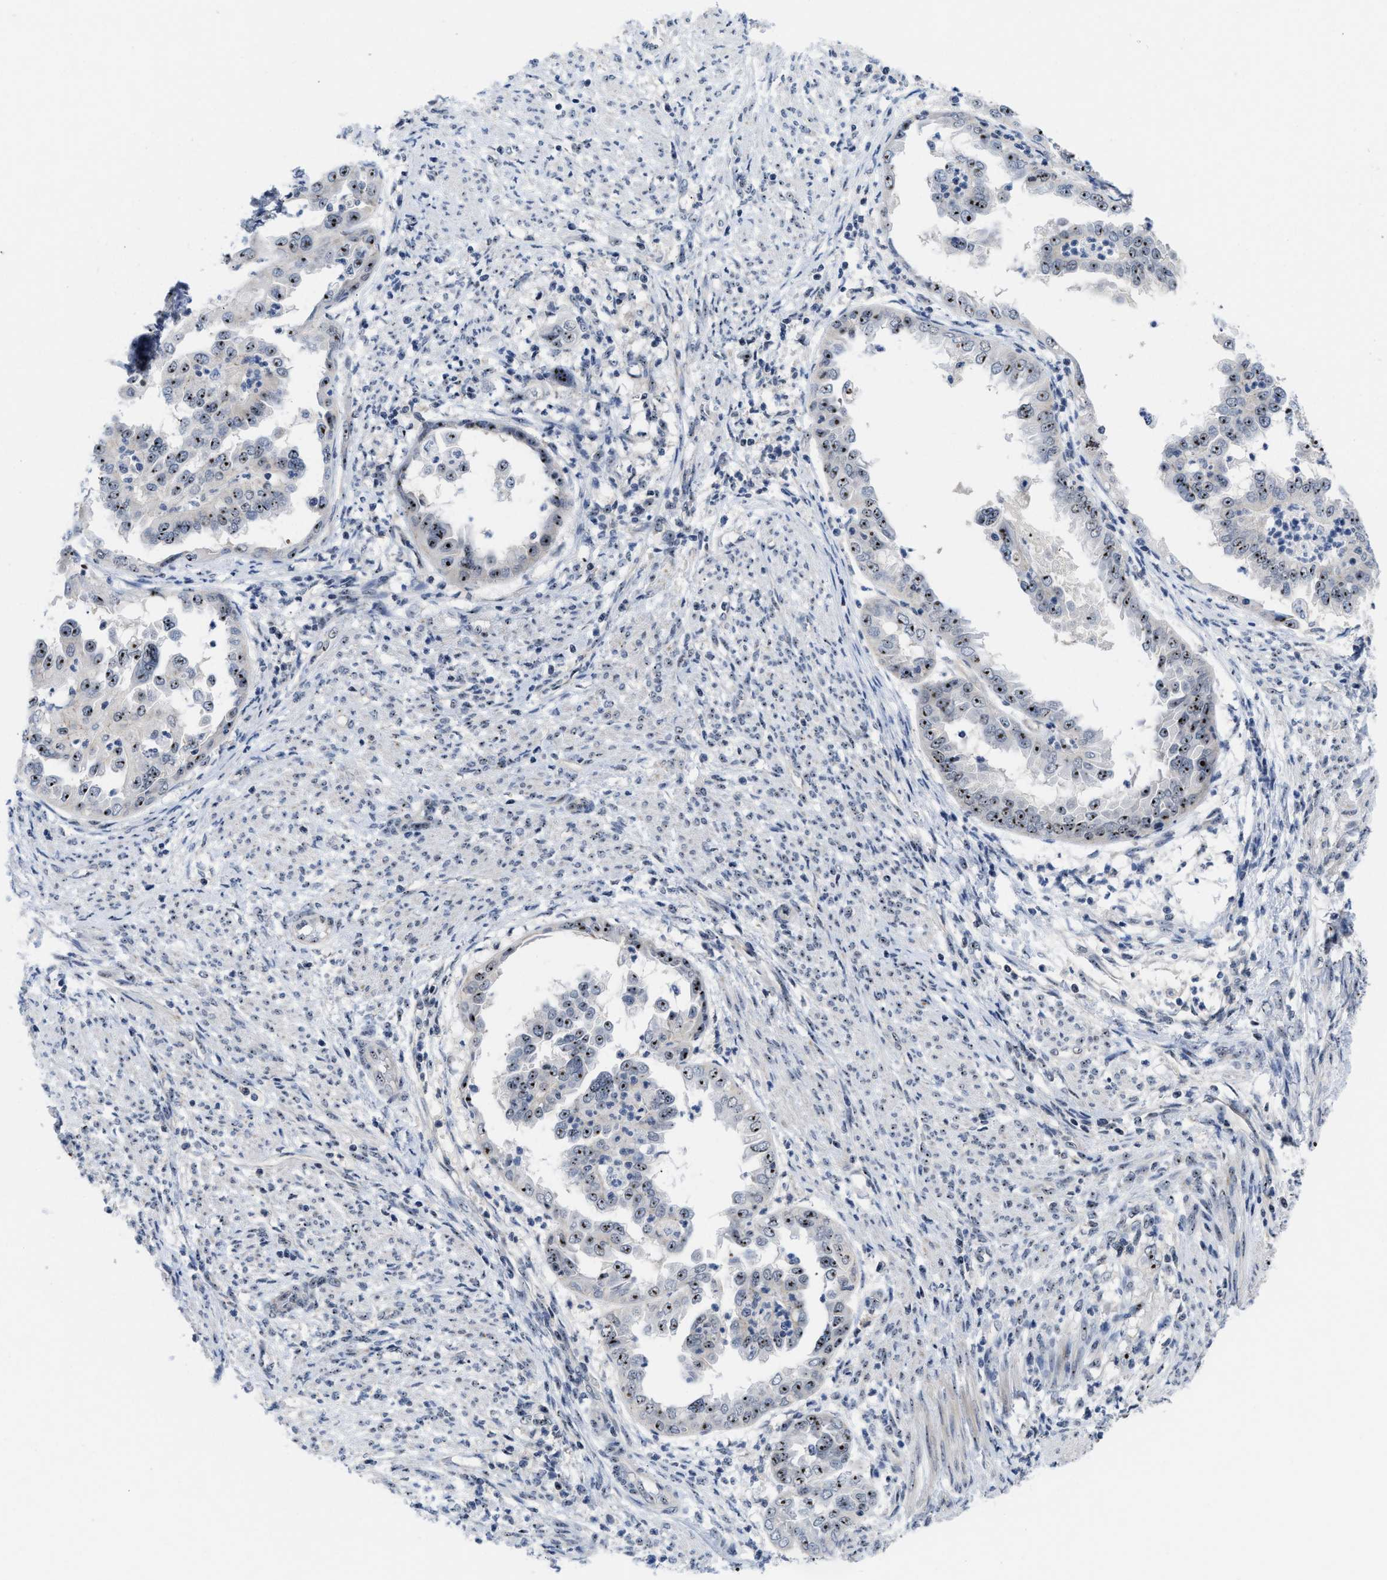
{"staining": {"intensity": "strong", "quantity": "25%-75%", "location": "nuclear"}, "tissue": "endometrial cancer", "cell_type": "Tumor cells", "image_type": "cancer", "snomed": [{"axis": "morphology", "description": "Adenocarcinoma, NOS"}, {"axis": "topography", "description": "Endometrium"}], "caption": "Protein positivity by IHC exhibits strong nuclear positivity in about 25%-75% of tumor cells in endometrial cancer. Using DAB (brown) and hematoxylin (blue) stains, captured at high magnification using brightfield microscopy.", "gene": "NOP58", "patient": {"sex": "female", "age": 85}}